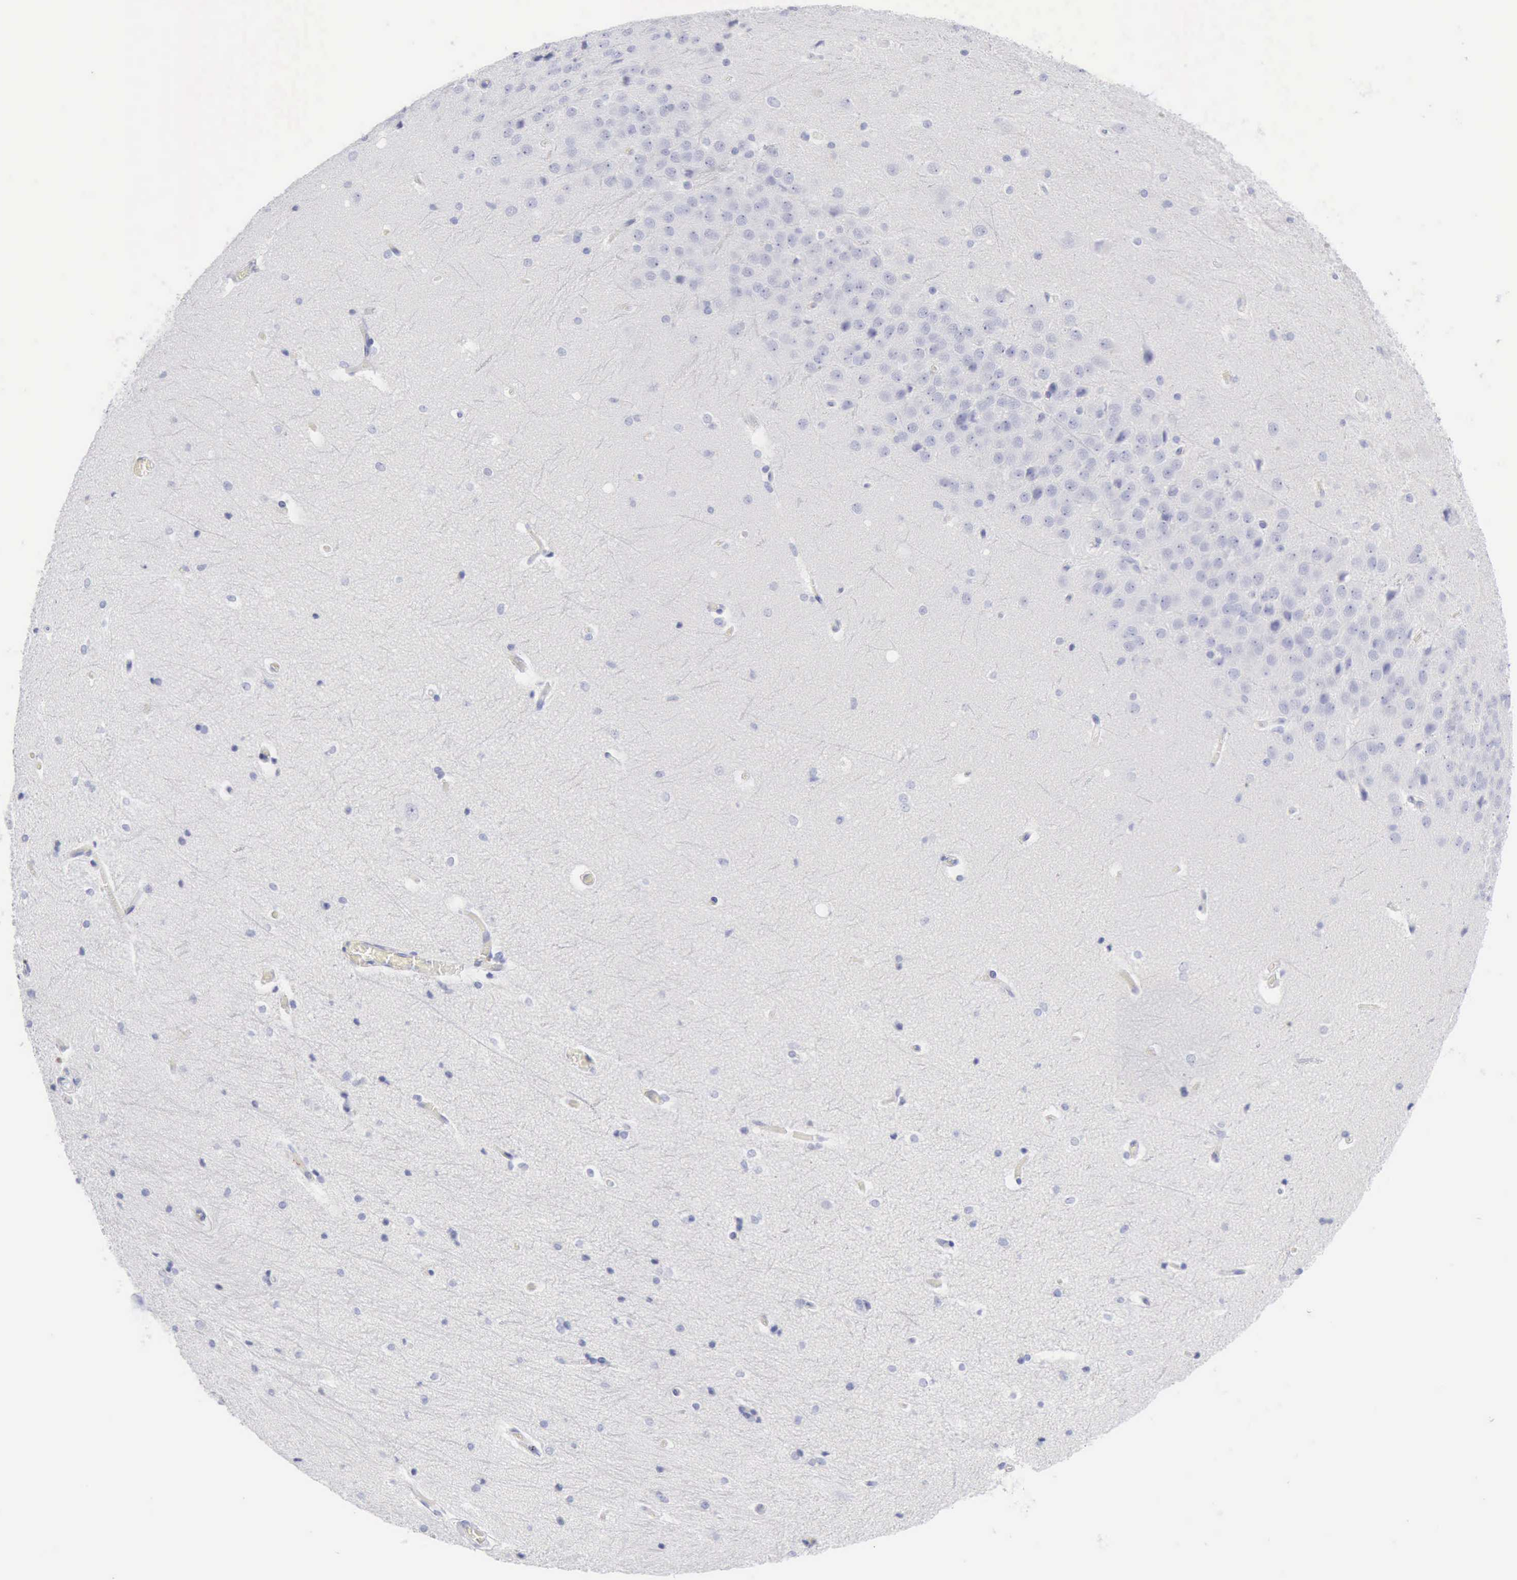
{"staining": {"intensity": "negative", "quantity": "none", "location": "none"}, "tissue": "hippocampus", "cell_type": "Glial cells", "image_type": "normal", "snomed": [{"axis": "morphology", "description": "Normal tissue, NOS"}, {"axis": "topography", "description": "Hippocampus"}], "caption": "Immunohistochemistry histopathology image of normal hippocampus: hippocampus stained with DAB demonstrates no significant protein staining in glial cells.", "gene": "GZMB", "patient": {"sex": "female", "age": 19}}